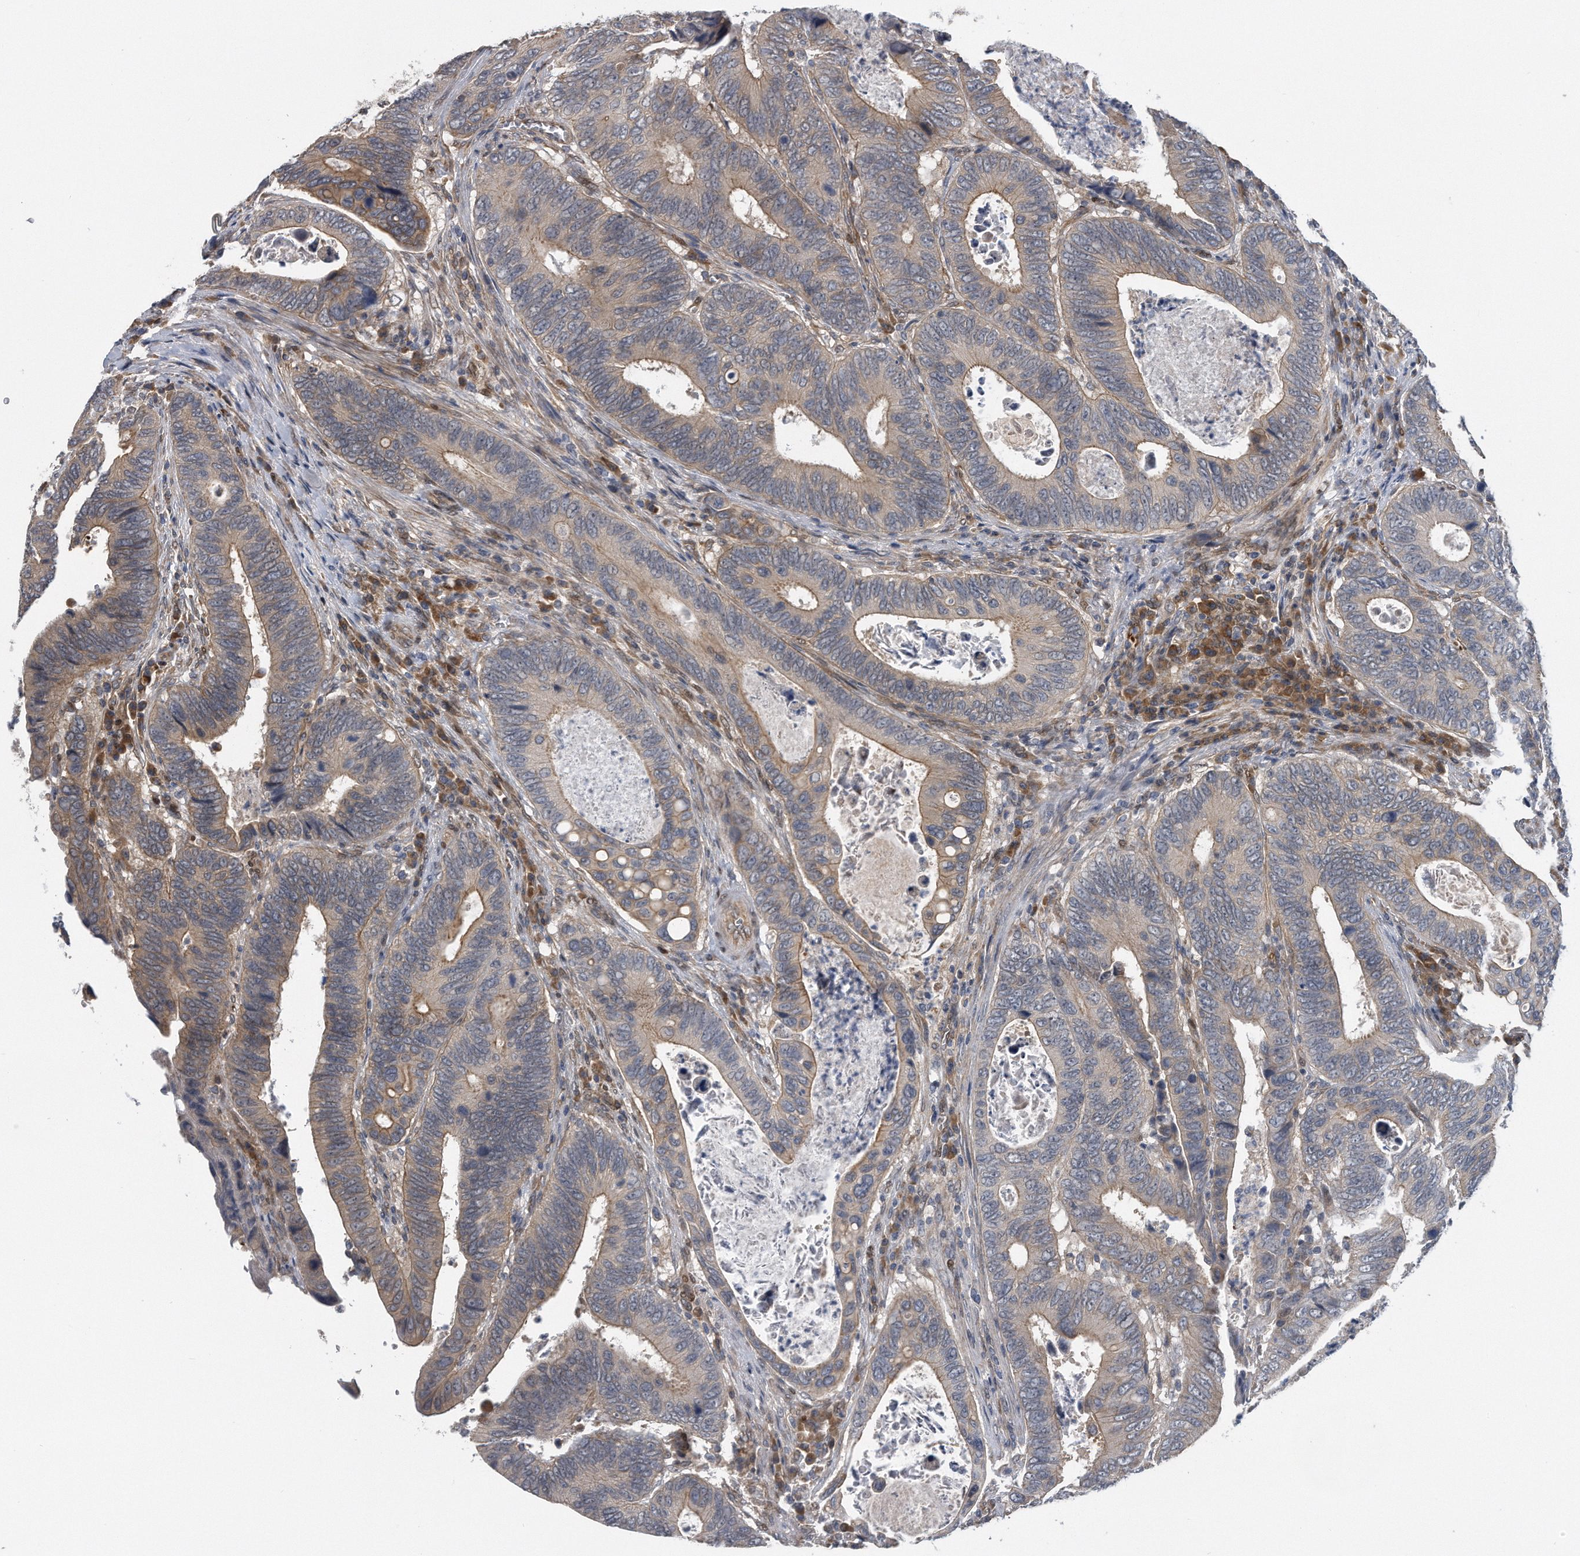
{"staining": {"intensity": "moderate", "quantity": "25%-75%", "location": "cytoplasmic/membranous"}, "tissue": "colorectal cancer", "cell_type": "Tumor cells", "image_type": "cancer", "snomed": [{"axis": "morphology", "description": "Adenocarcinoma, NOS"}, {"axis": "topography", "description": "Colon"}], "caption": "A medium amount of moderate cytoplasmic/membranous staining is seen in about 25%-75% of tumor cells in colorectal cancer (adenocarcinoma) tissue.", "gene": "ZNF79", "patient": {"sex": "male", "age": 72}}